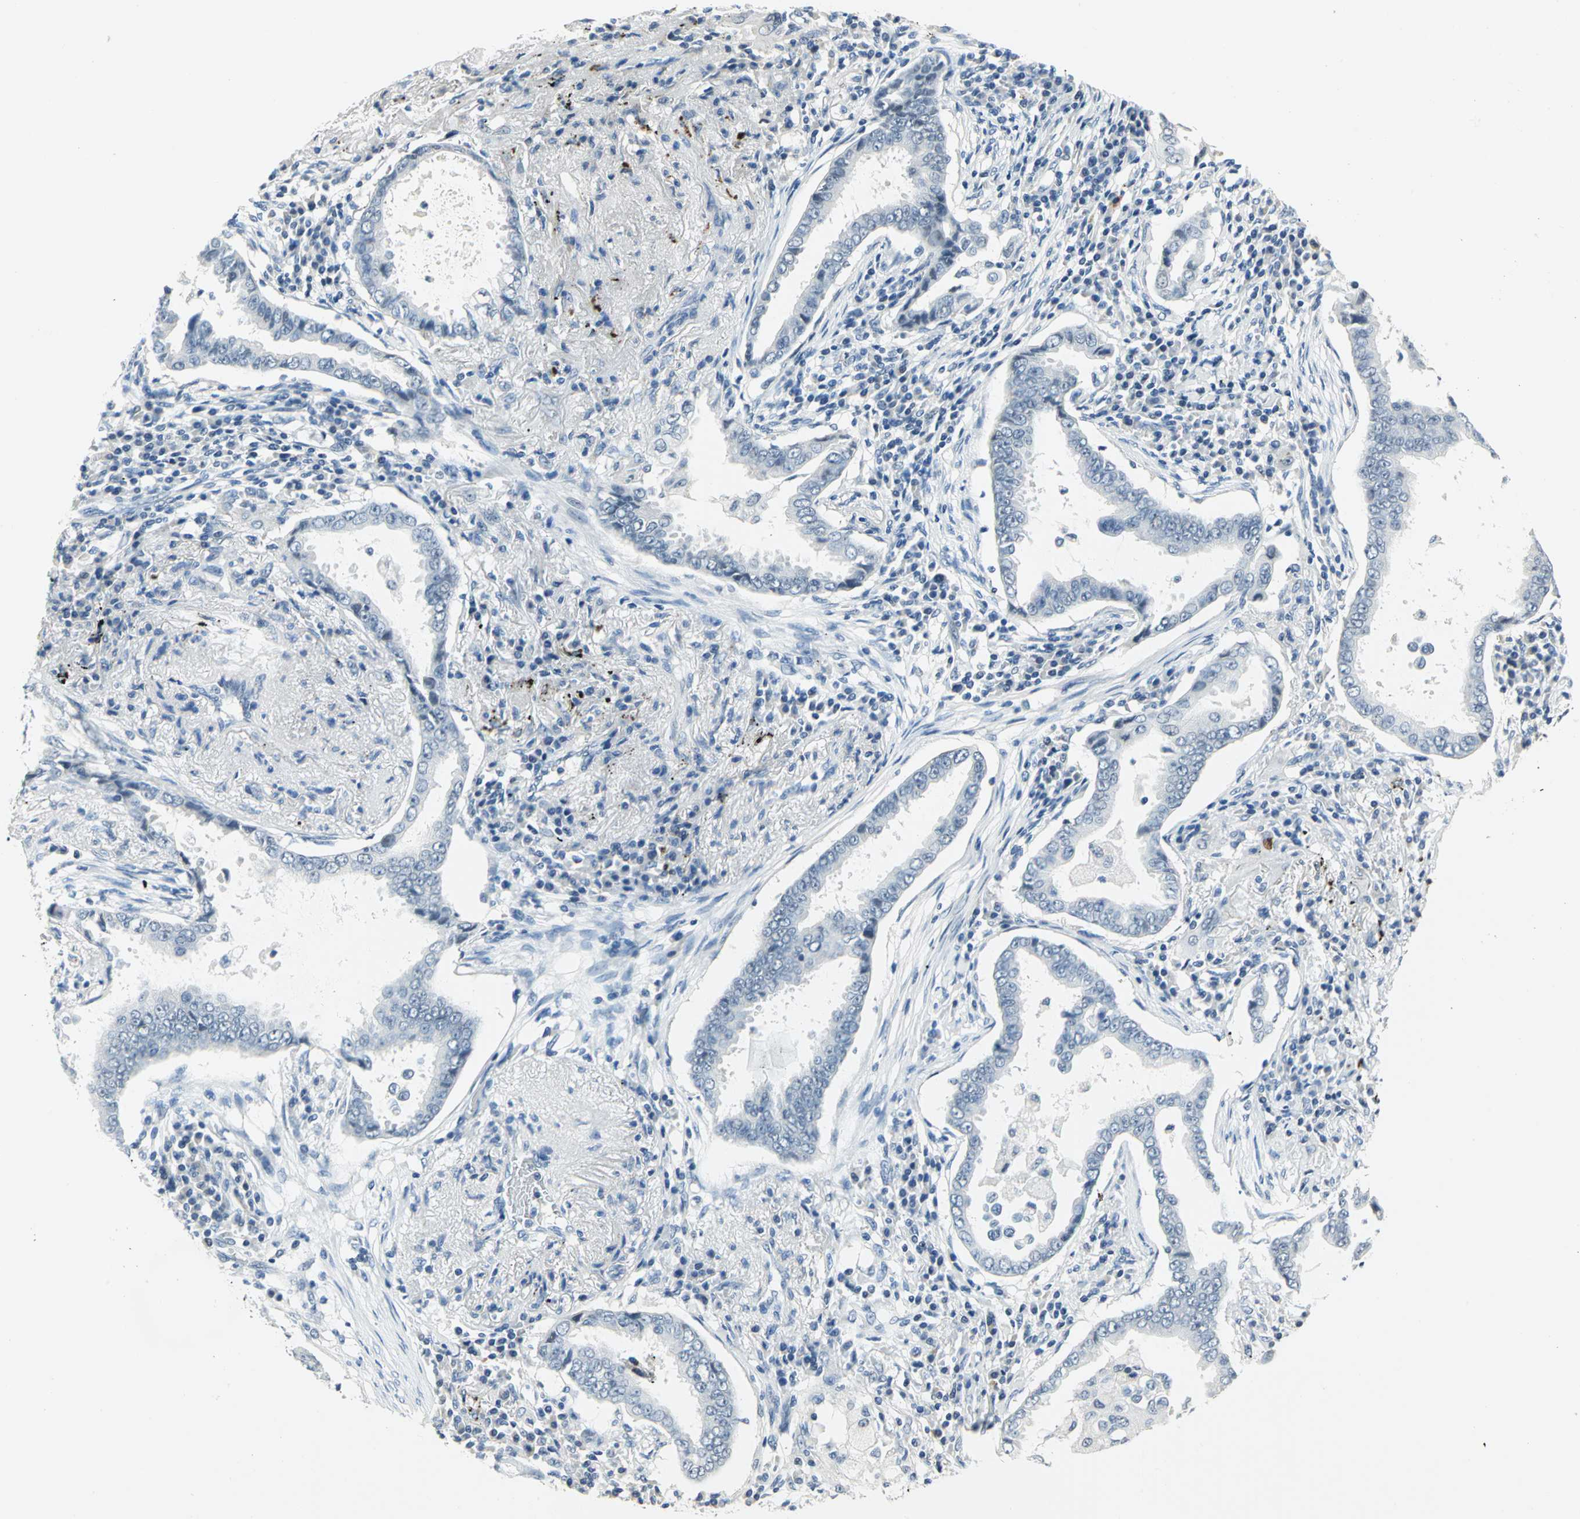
{"staining": {"intensity": "negative", "quantity": "none", "location": "none"}, "tissue": "lung cancer", "cell_type": "Tumor cells", "image_type": "cancer", "snomed": [{"axis": "morphology", "description": "Normal tissue, NOS"}, {"axis": "morphology", "description": "Inflammation, NOS"}, {"axis": "morphology", "description": "Adenocarcinoma, NOS"}, {"axis": "topography", "description": "Lung"}], "caption": "The micrograph shows no significant positivity in tumor cells of lung adenocarcinoma.", "gene": "RAD17", "patient": {"sex": "female", "age": 64}}